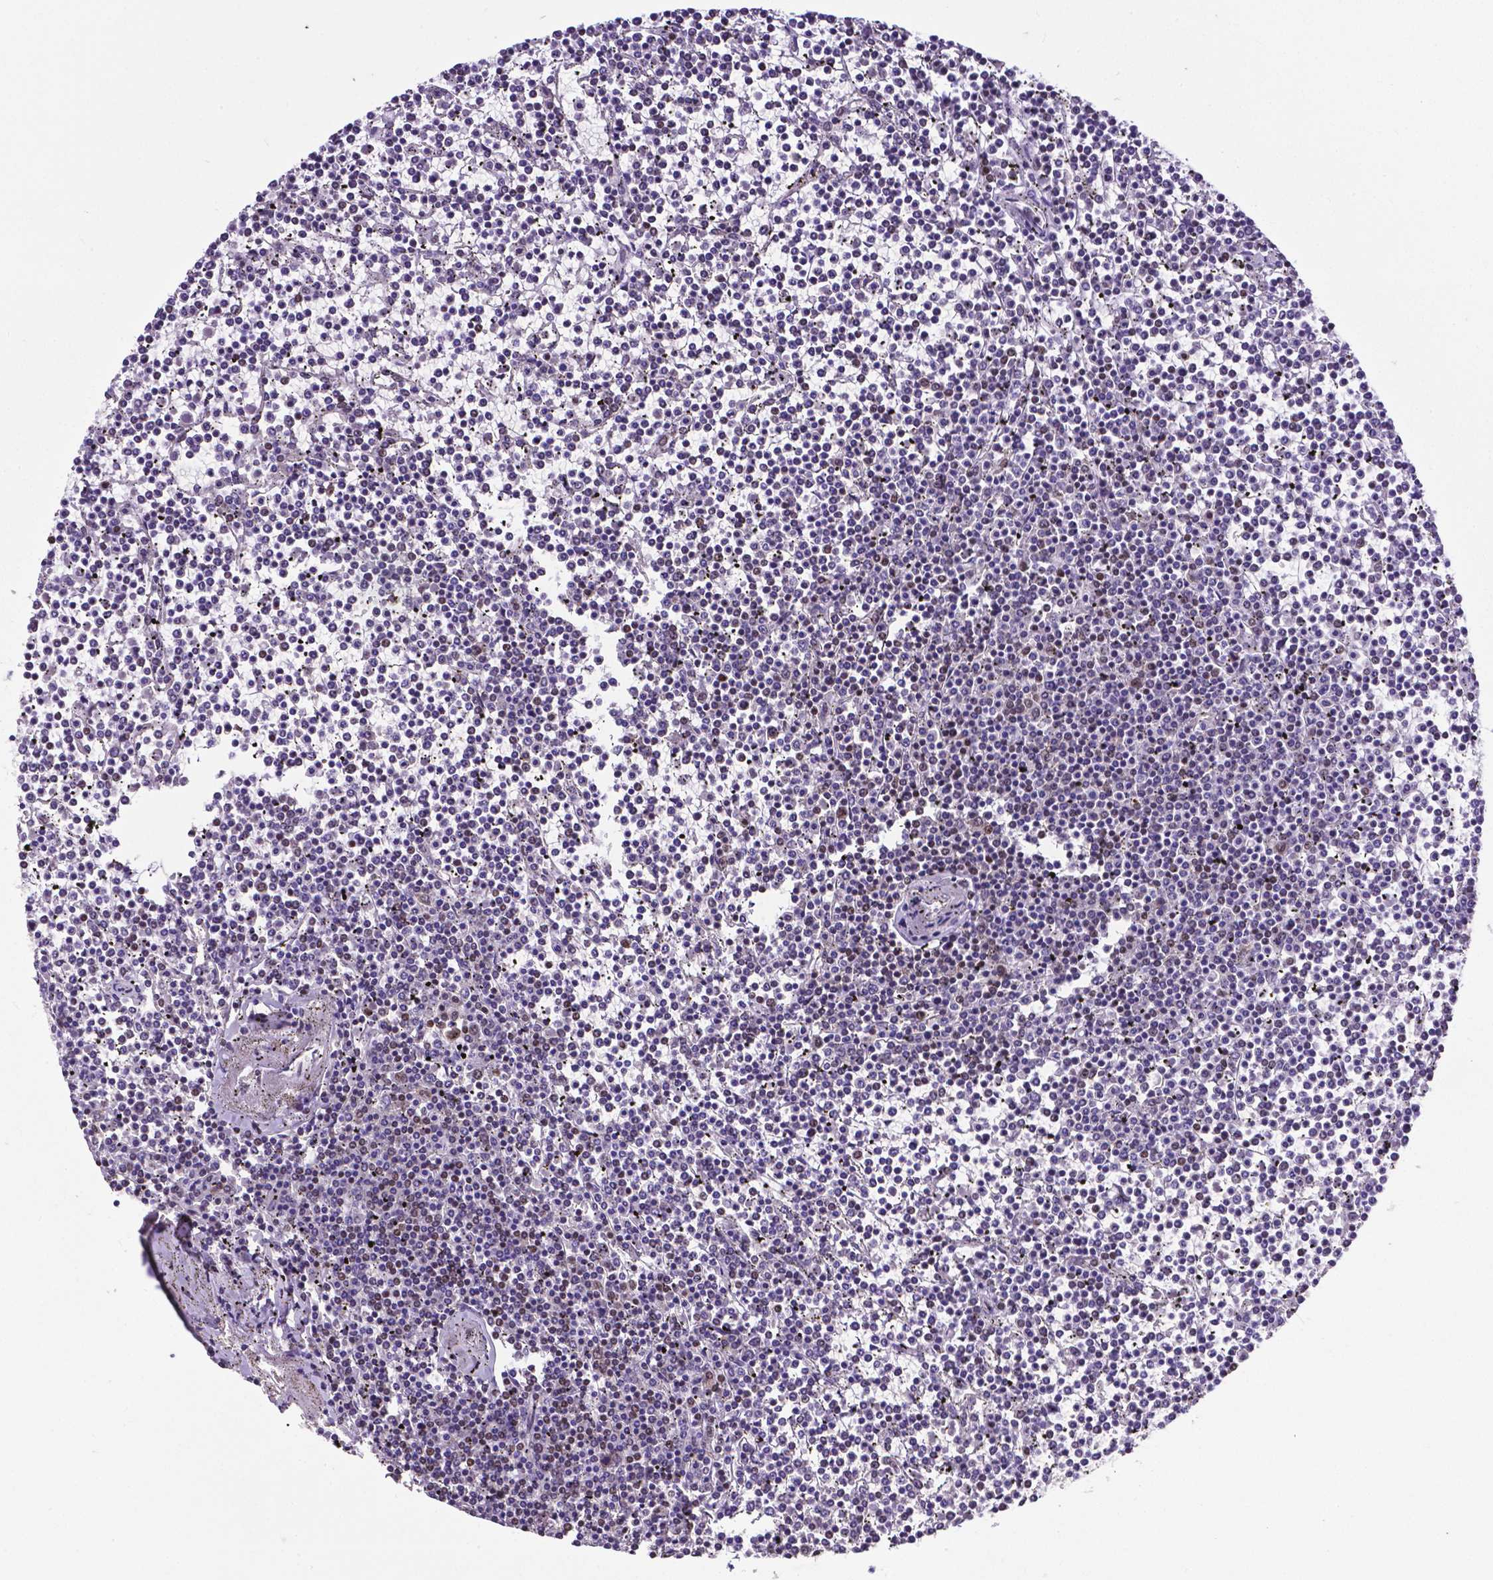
{"staining": {"intensity": "negative", "quantity": "none", "location": "none"}, "tissue": "lymphoma", "cell_type": "Tumor cells", "image_type": "cancer", "snomed": [{"axis": "morphology", "description": "Malignant lymphoma, non-Hodgkin's type, Low grade"}, {"axis": "topography", "description": "Spleen"}], "caption": "Tumor cells are negative for brown protein staining in low-grade malignant lymphoma, non-Hodgkin's type.", "gene": "REST", "patient": {"sex": "female", "age": 19}}